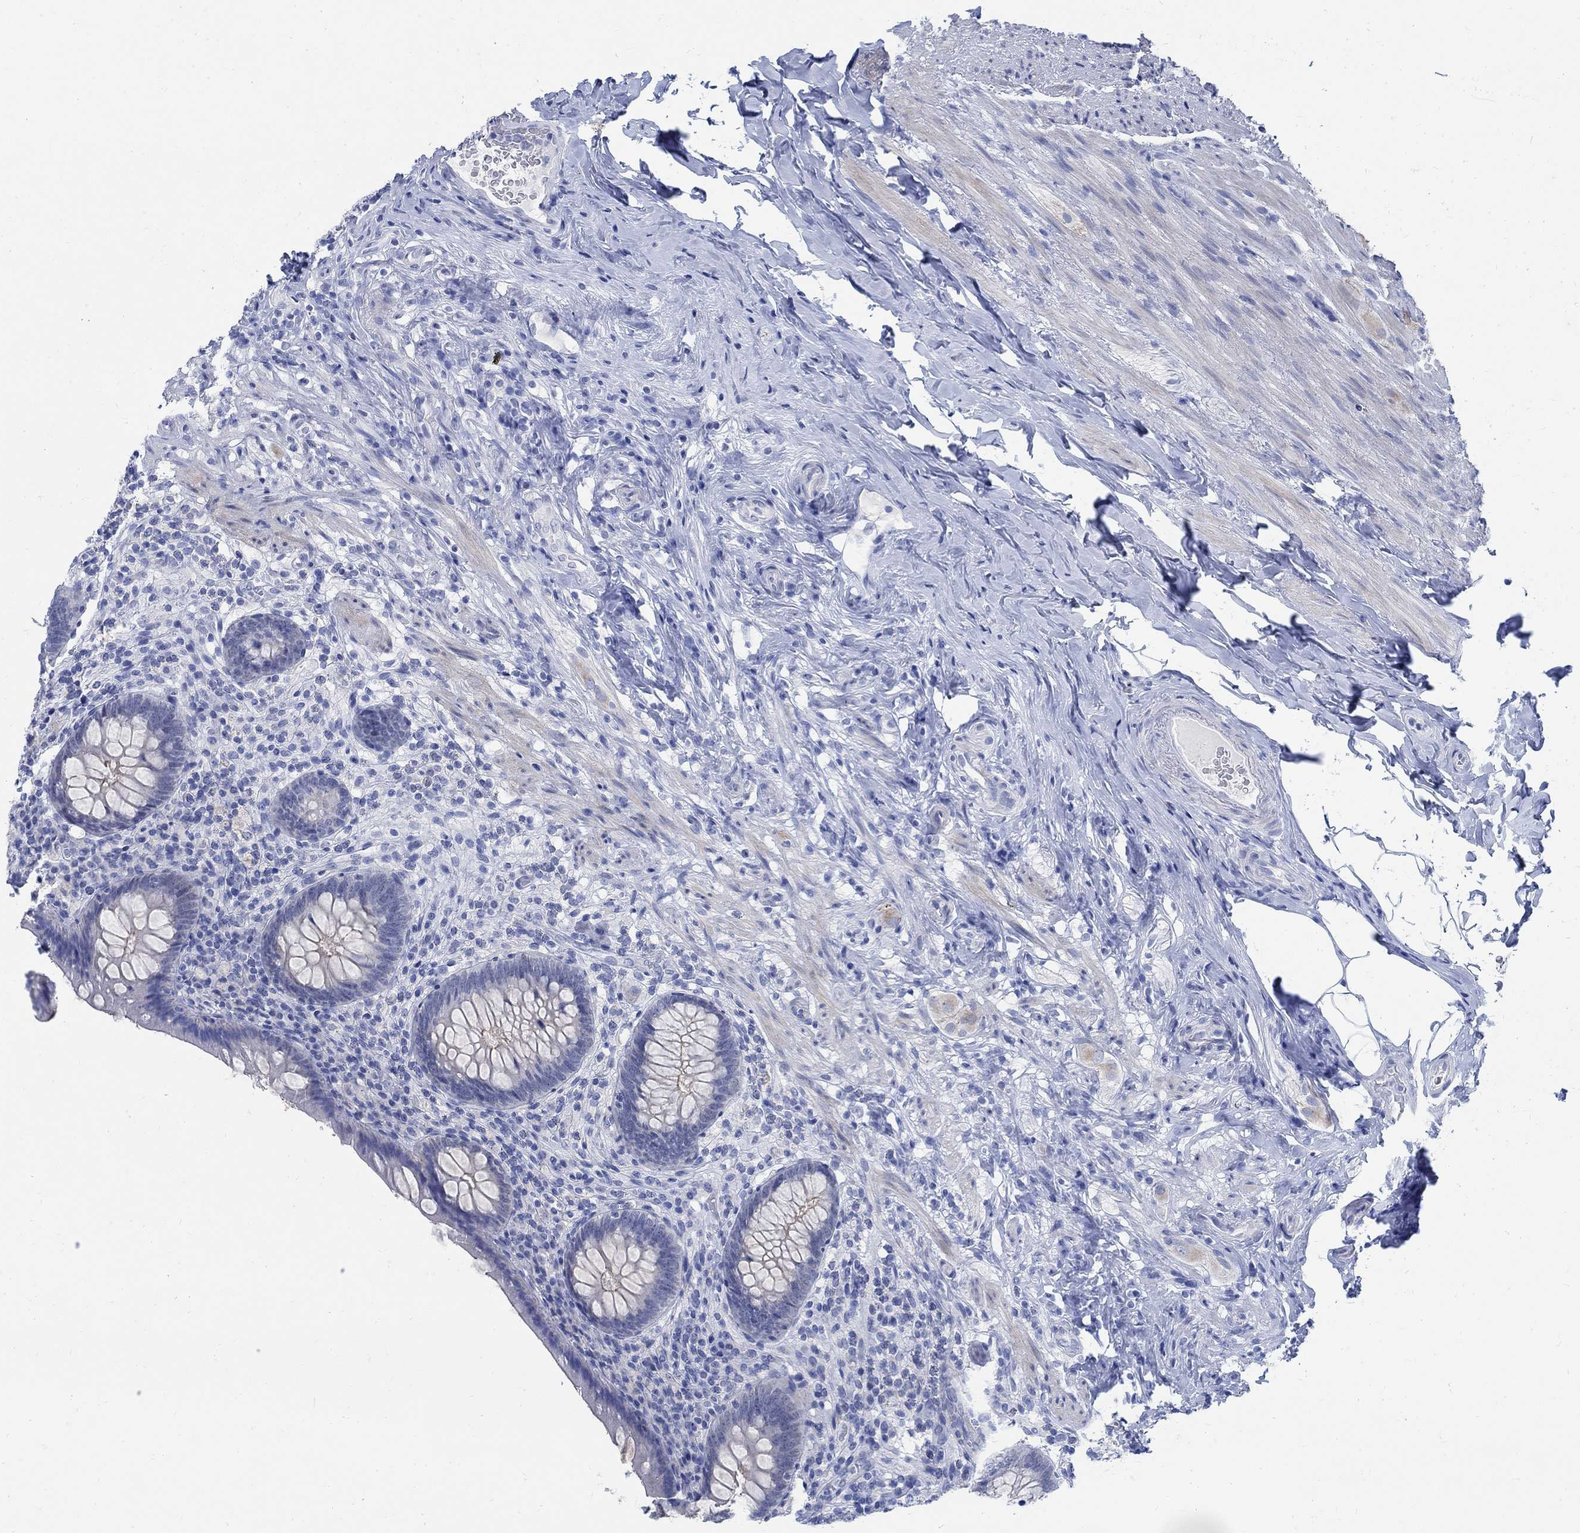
{"staining": {"intensity": "negative", "quantity": "none", "location": "none"}, "tissue": "appendix", "cell_type": "Glandular cells", "image_type": "normal", "snomed": [{"axis": "morphology", "description": "Normal tissue, NOS"}, {"axis": "topography", "description": "Appendix"}], "caption": "IHC image of benign appendix: human appendix stained with DAB (3,3'-diaminobenzidine) reveals no significant protein staining in glandular cells. (Stains: DAB (3,3'-diaminobenzidine) immunohistochemistry (IHC) with hematoxylin counter stain, Microscopy: brightfield microscopy at high magnification).", "gene": "CAMK2N1", "patient": {"sex": "male", "age": 47}}